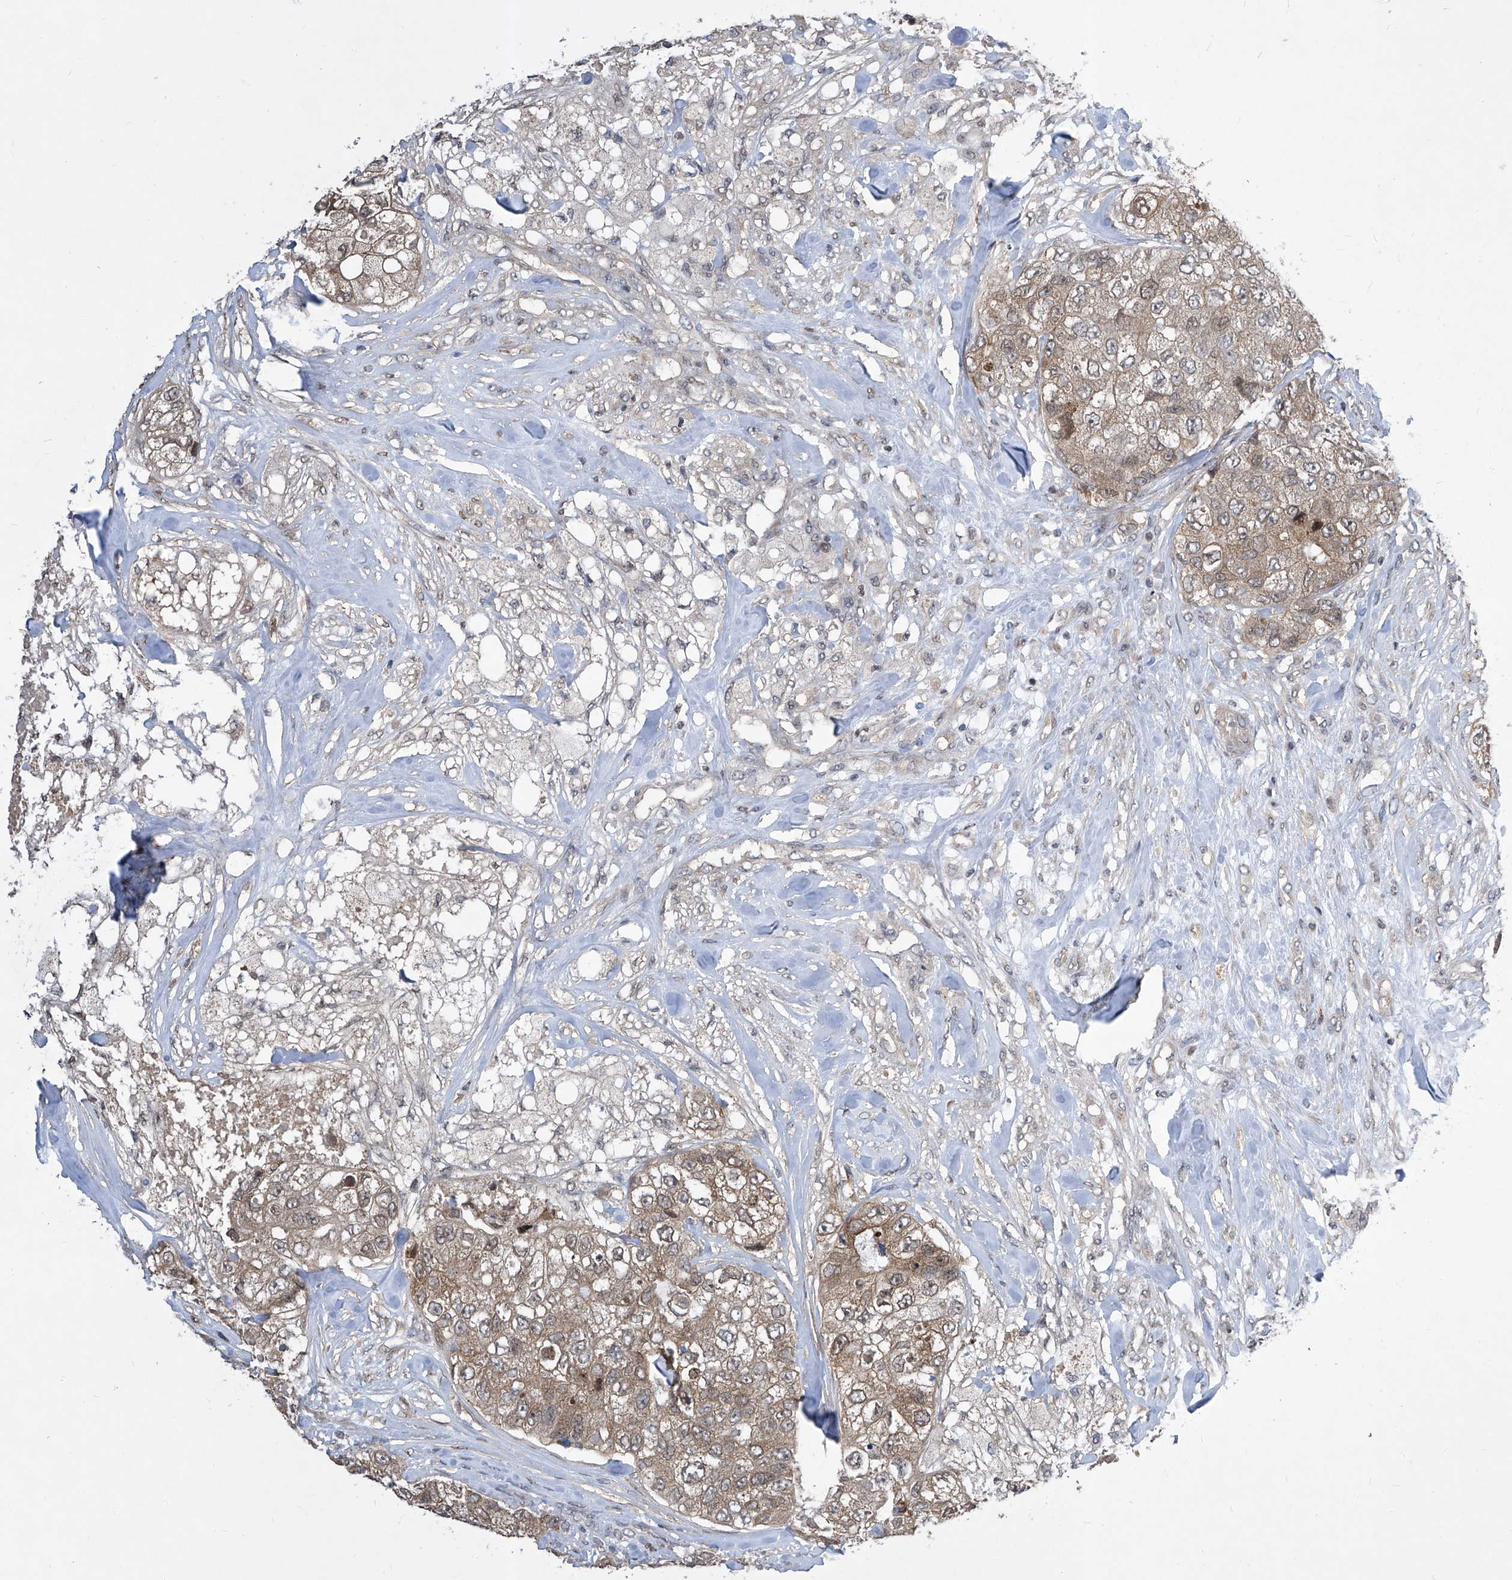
{"staining": {"intensity": "weak", "quantity": ">75%", "location": "cytoplasmic/membranous,nuclear"}, "tissue": "breast cancer", "cell_type": "Tumor cells", "image_type": "cancer", "snomed": [{"axis": "morphology", "description": "Duct carcinoma"}, {"axis": "topography", "description": "Breast"}], "caption": "Human intraductal carcinoma (breast) stained with a protein marker exhibits weak staining in tumor cells.", "gene": "CETN2", "patient": {"sex": "female", "age": 62}}